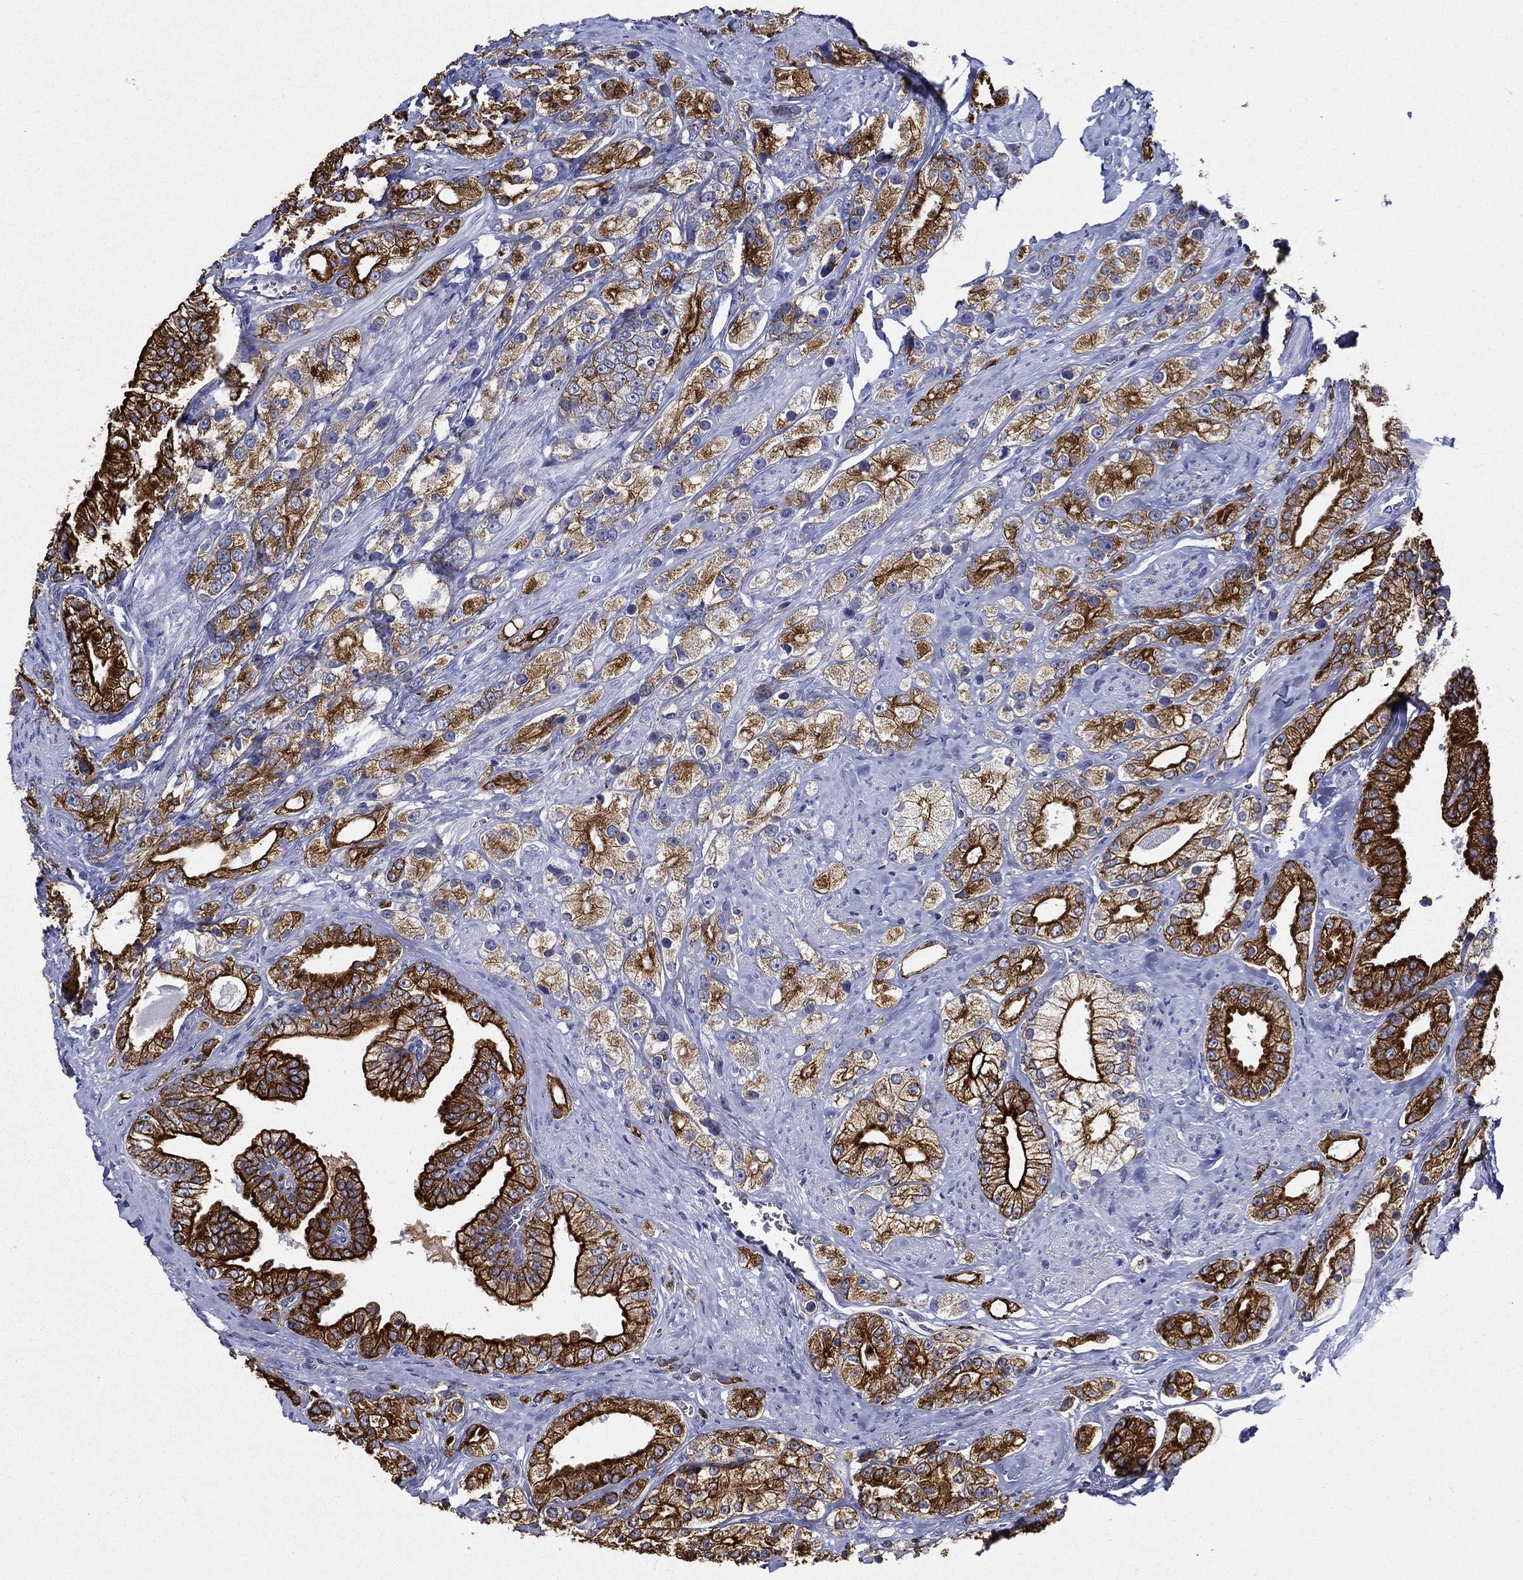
{"staining": {"intensity": "strong", "quantity": ">75%", "location": "cytoplasmic/membranous"}, "tissue": "prostate cancer", "cell_type": "Tumor cells", "image_type": "cancer", "snomed": [{"axis": "morphology", "description": "Adenocarcinoma, NOS"}, {"axis": "topography", "description": "Prostate and seminal vesicle, NOS"}, {"axis": "topography", "description": "Prostate"}], "caption": "Immunohistochemistry (IHC) staining of prostate cancer (adenocarcinoma), which displays high levels of strong cytoplasmic/membranous expression in about >75% of tumor cells indicating strong cytoplasmic/membranous protein staining. The staining was performed using DAB (3,3'-diaminobenzidine) (brown) for protein detection and nuclei were counterstained in hematoxylin (blue).", "gene": "NEDD9", "patient": {"sex": "male", "age": 67}}